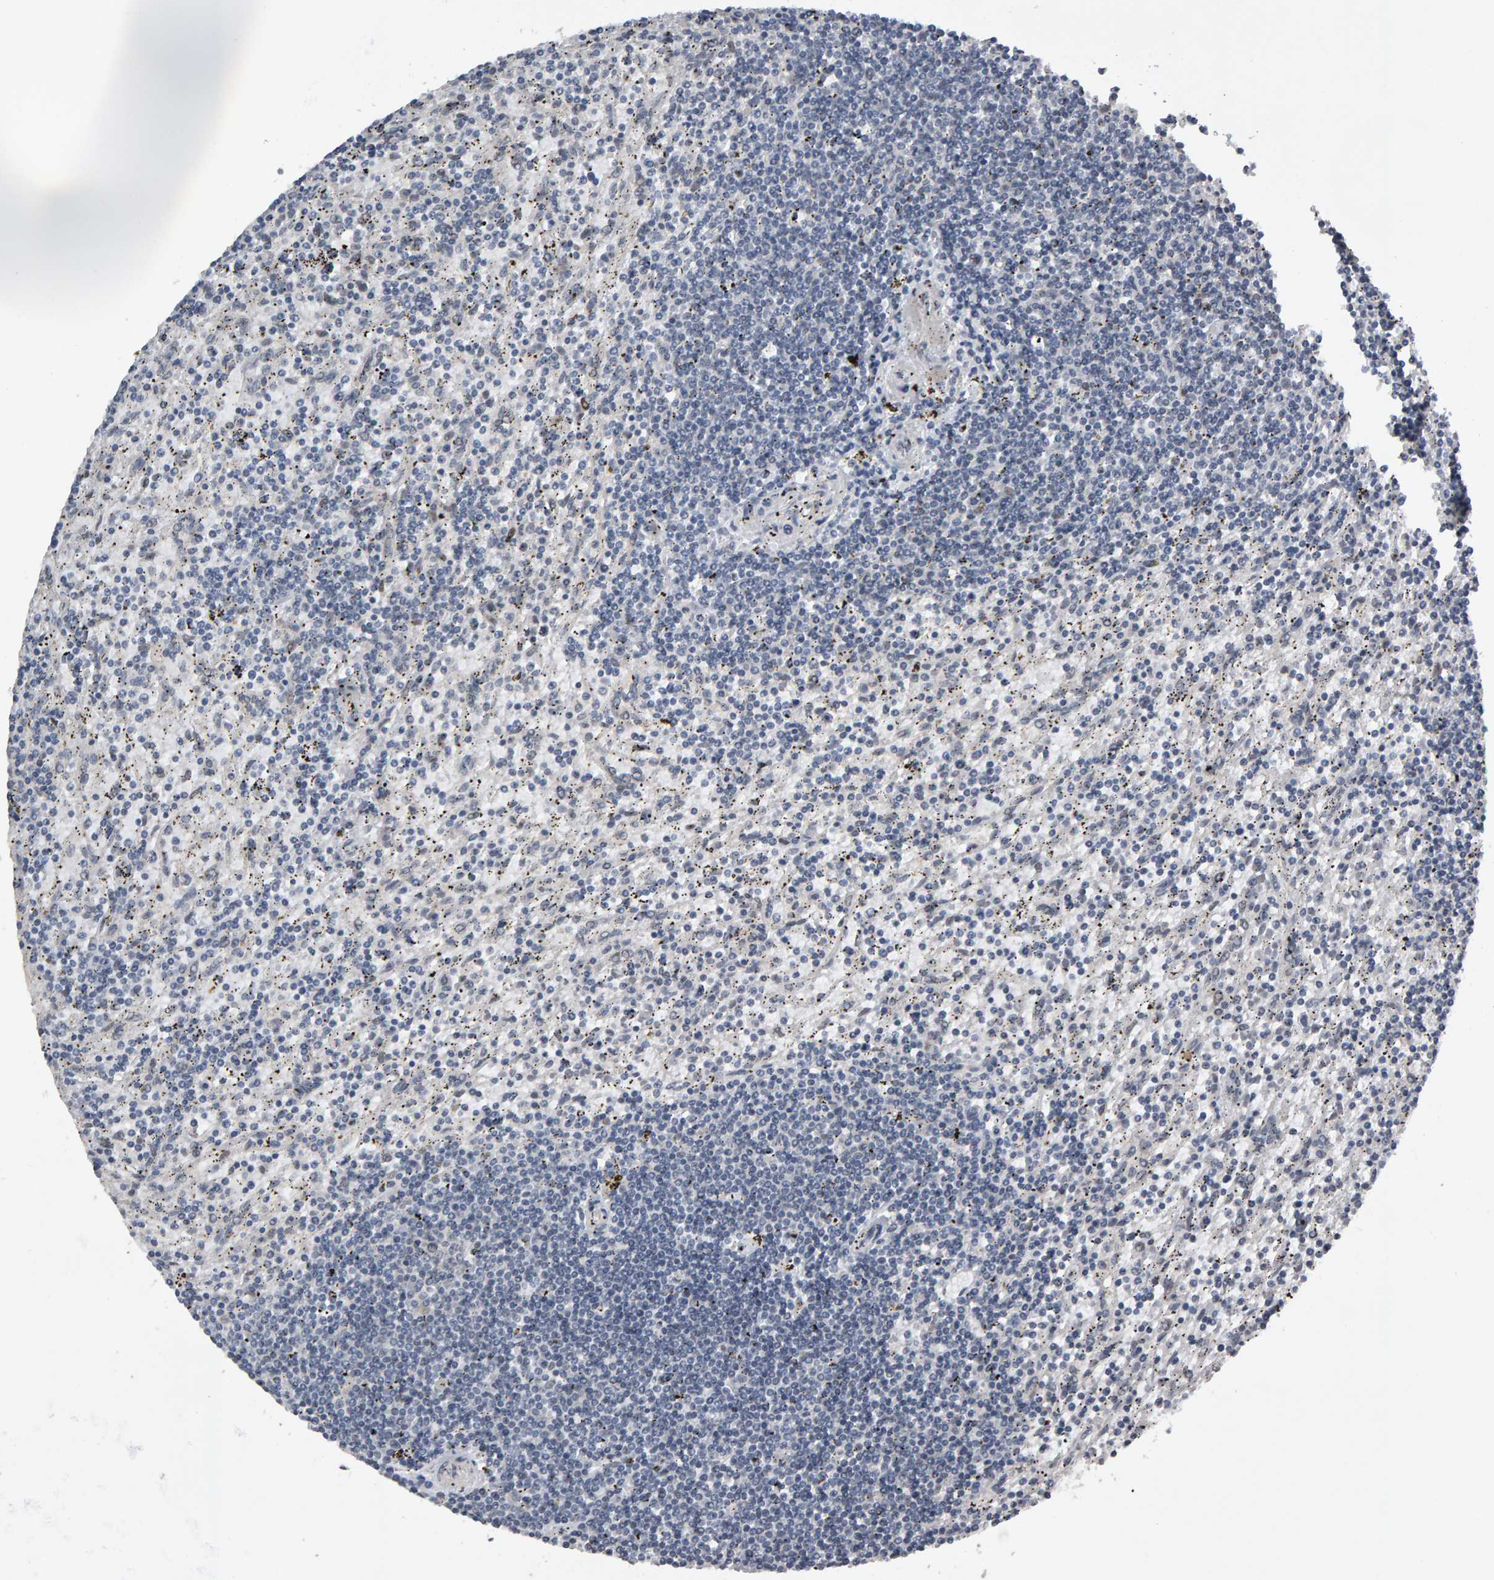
{"staining": {"intensity": "negative", "quantity": "none", "location": "none"}, "tissue": "lymphoma", "cell_type": "Tumor cells", "image_type": "cancer", "snomed": [{"axis": "morphology", "description": "Malignant lymphoma, non-Hodgkin's type, Low grade"}, {"axis": "topography", "description": "Spleen"}], "caption": "Tumor cells show no significant positivity in lymphoma. The staining was performed using DAB (3,3'-diaminobenzidine) to visualize the protein expression in brown, while the nuclei were stained in blue with hematoxylin (Magnification: 20x).", "gene": "IPO8", "patient": {"sex": "male", "age": 76}}